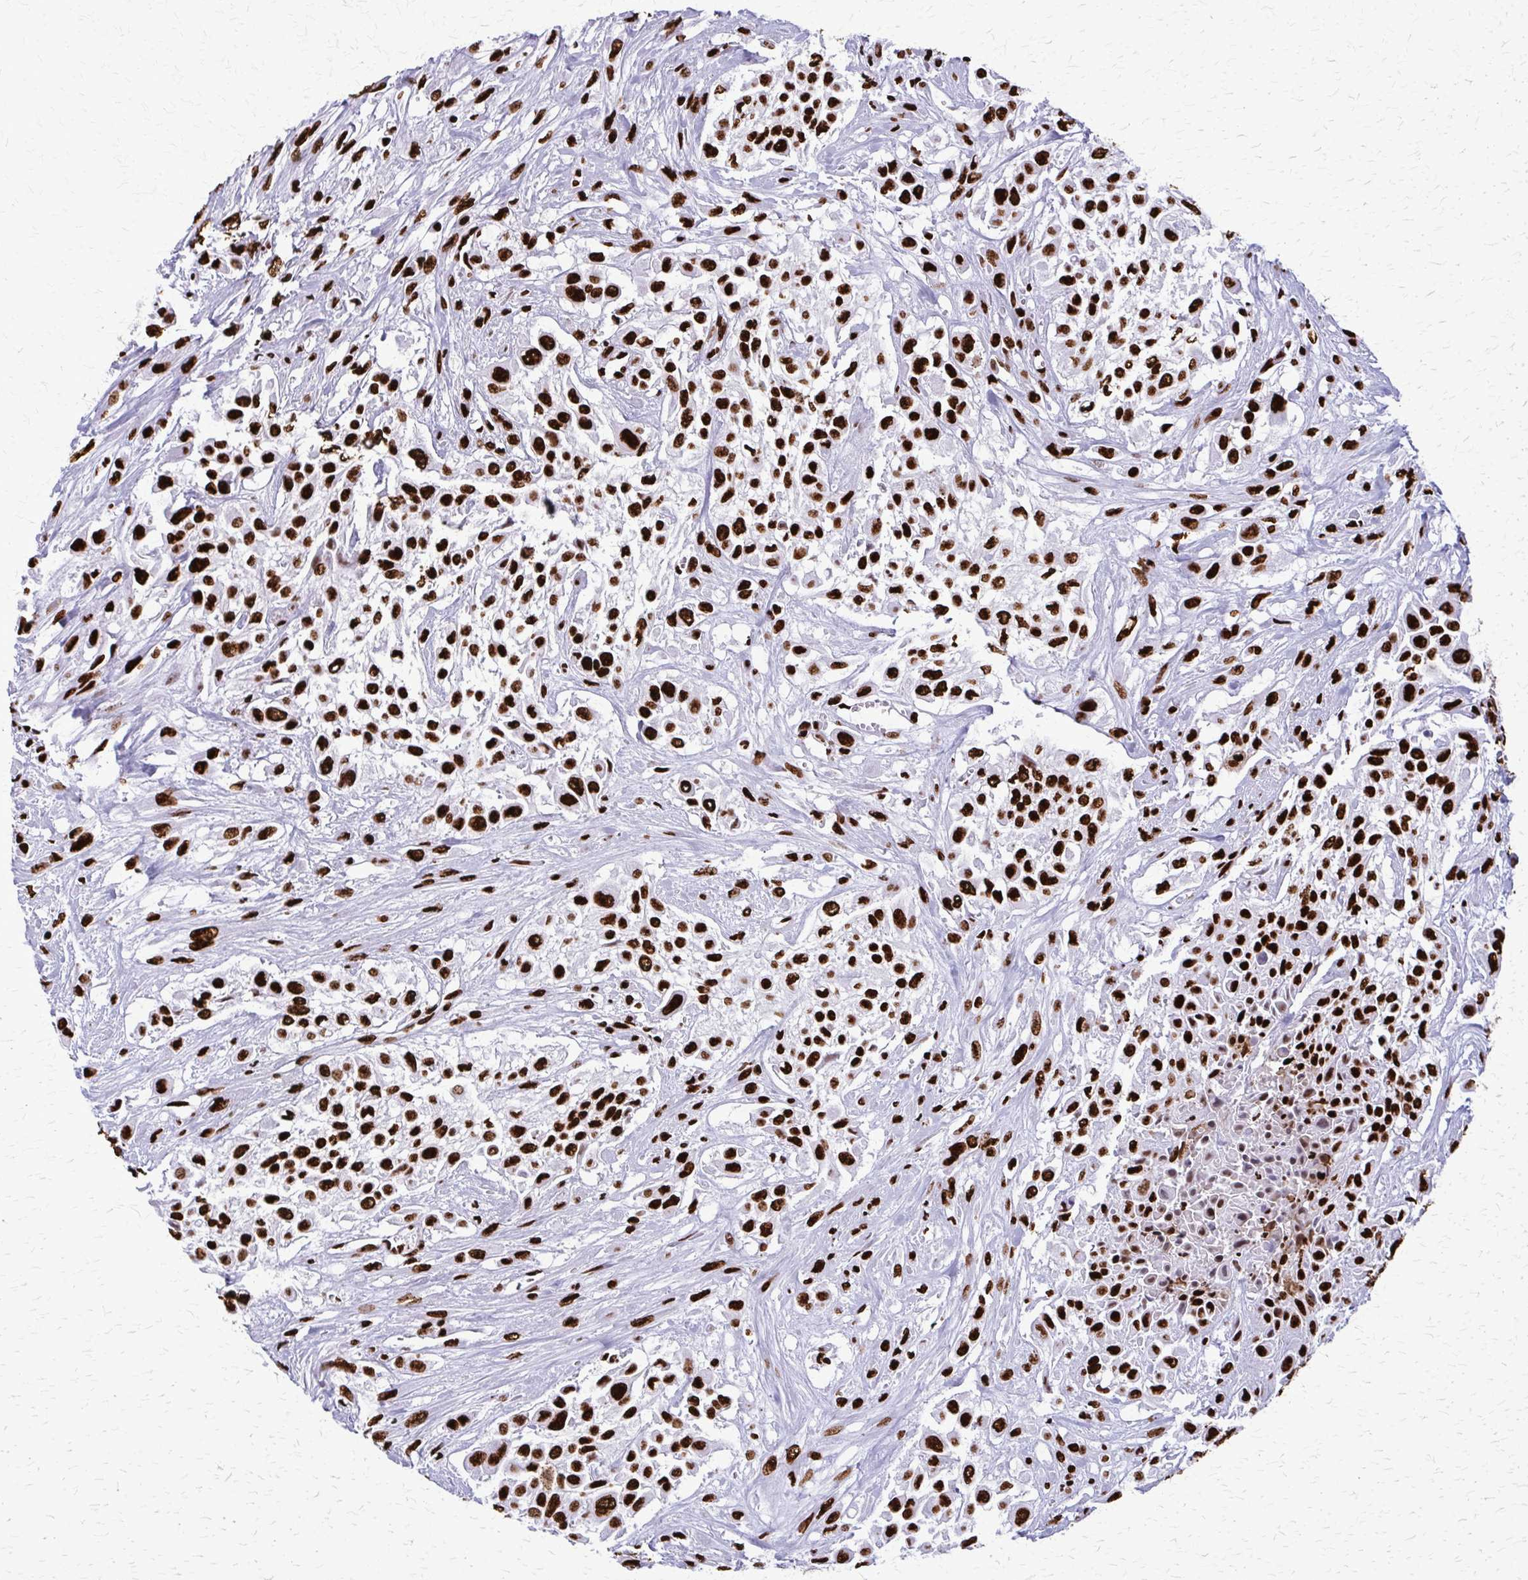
{"staining": {"intensity": "strong", "quantity": ">75%", "location": "nuclear"}, "tissue": "urothelial cancer", "cell_type": "Tumor cells", "image_type": "cancer", "snomed": [{"axis": "morphology", "description": "Urothelial carcinoma, High grade"}, {"axis": "topography", "description": "Urinary bladder"}], "caption": "Urothelial cancer tissue exhibits strong nuclear staining in approximately >75% of tumor cells, visualized by immunohistochemistry.", "gene": "SFPQ", "patient": {"sex": "male", "age": 57}}